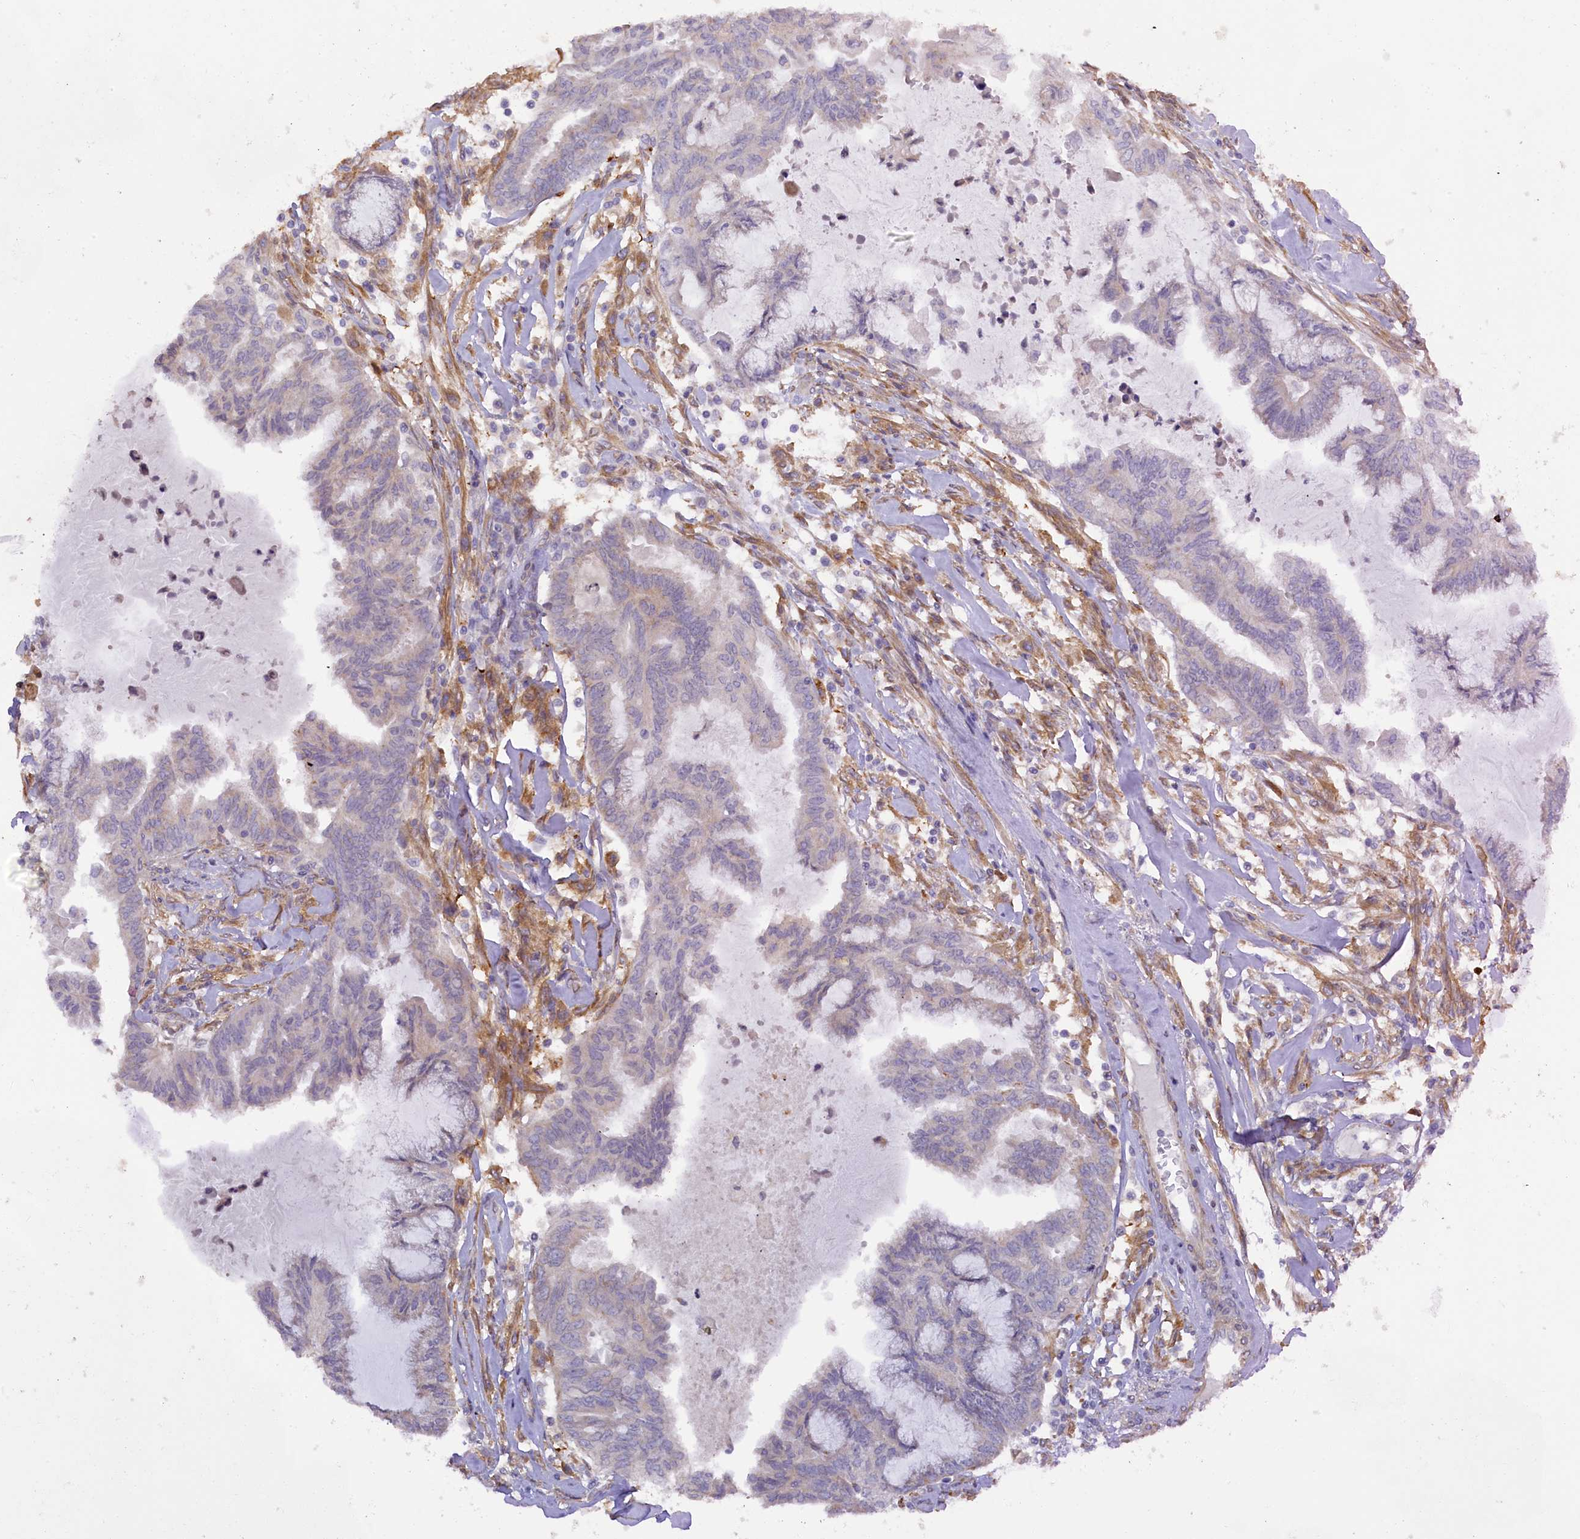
{"staining": {"intensity": "negative", "quantity": "none", "location": "none"}, "tissue": "endometrial cancer", "cell_type": "Tumor cells", "image_type": "cancer", "snomed": [{"axis": "morphology", "description": "Adenocarcinoma, NOS"}, {"axis": "topography", "description": "Endometrium"}], "caption": "The image displays no staining of tumor cells in adenocarcinoma (endometrial).", "gene": "POGLUT3", "patient": {"sex": "female", "age": 86}}